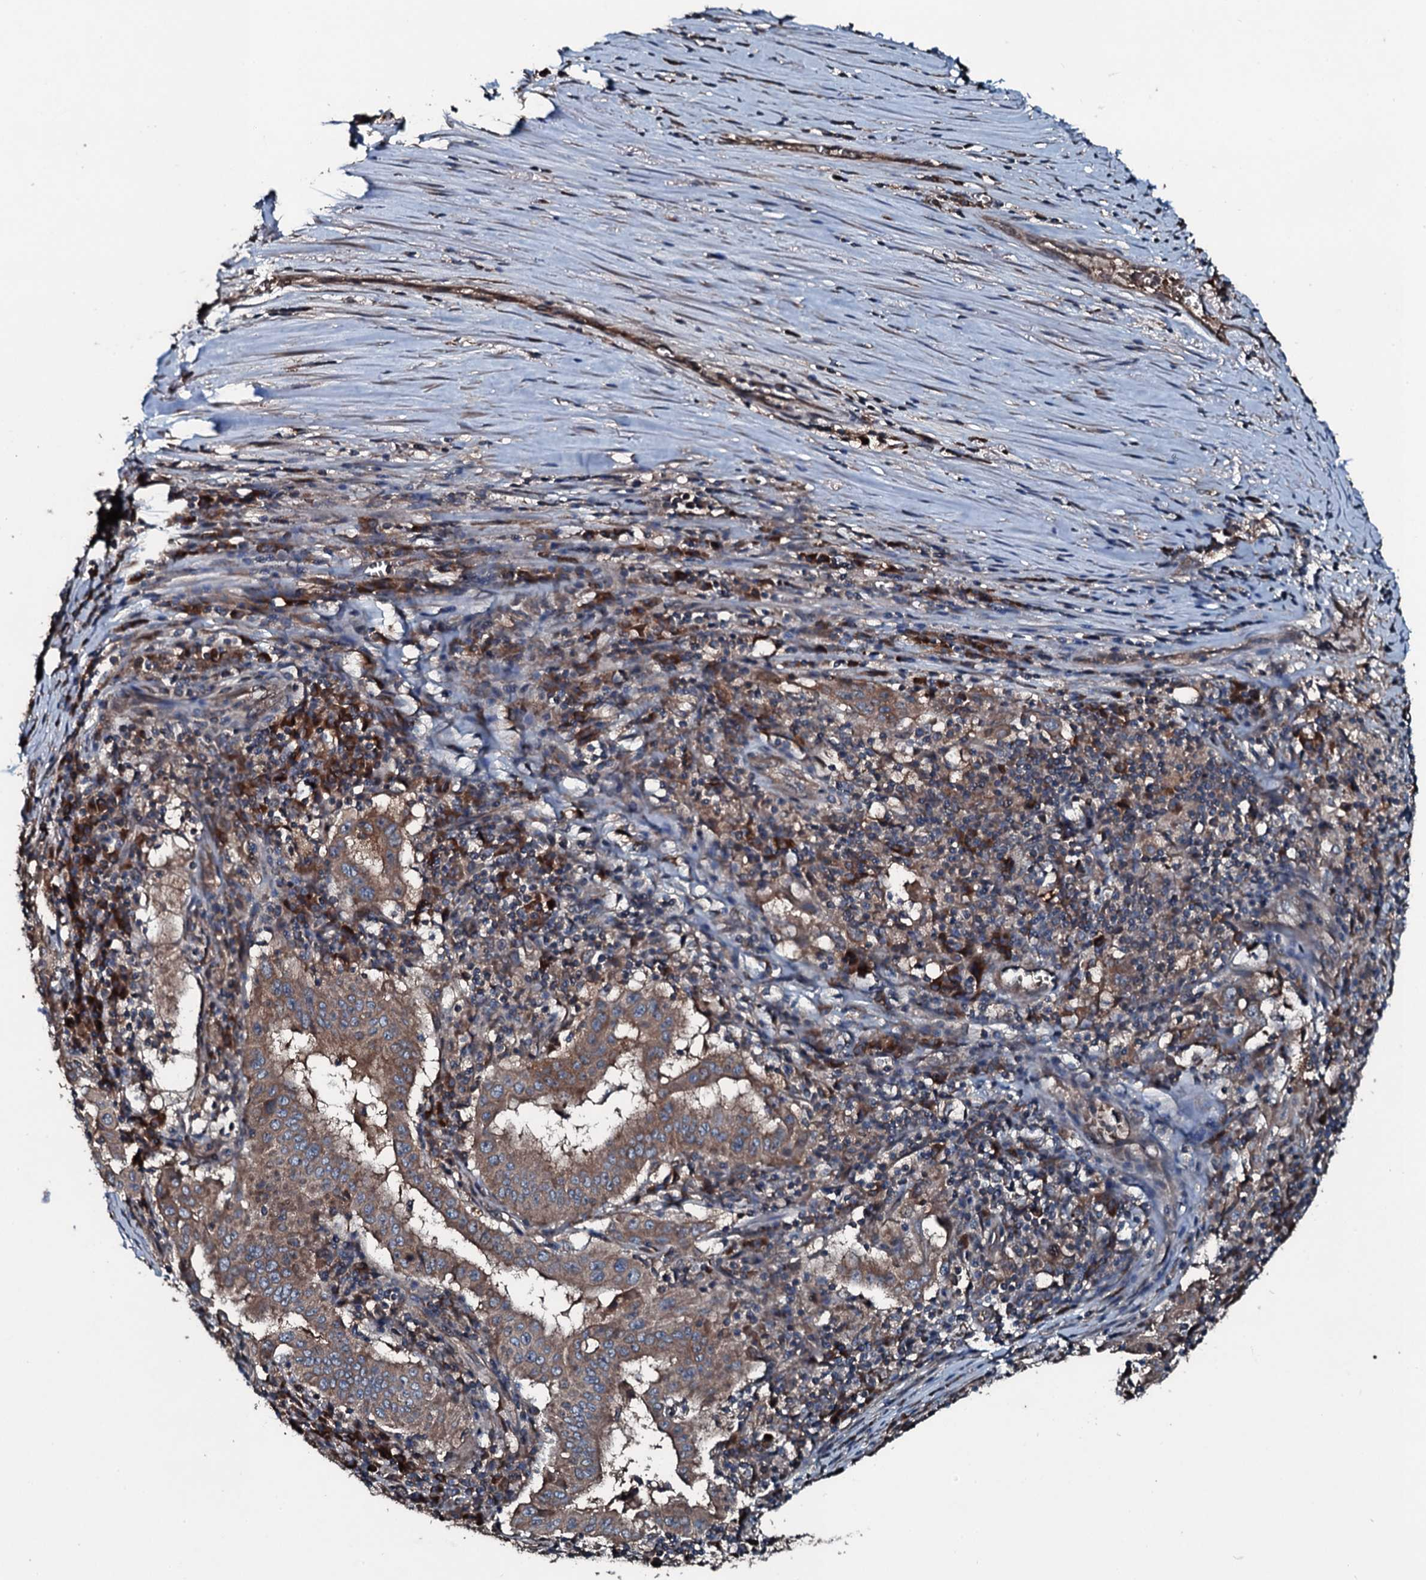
{"staining": {"intensity": "moderate", "quantity": ">75%", "location": "cytoplasmic/membranous"}, "tissue": "pancreatic cancer", "cell_type": "Tumor cells", "image_type": "cancer", "snomed": [{"axis": "morphology", "description": "Adenocarcinoma, NOS"}, {"axis": "topography", "description": "Pancreas"}], "caption": "A high-resolution micrograph shows immunohistochemistry (IHC) staining of adenocarcinoma (pancreatic), which demonstrates moderate cytoplasmic/membranous positivity in approximately >75% of tumor cells. The staining was performed using DAB (3,3'-diaminobenzidine) to visualize the protein expression in brown, while the nuclei were stained in blue with hematoxylin (Magnification: 20x).", "gene": "AARS1", "patient": {"sex": "male", "age": 63}}